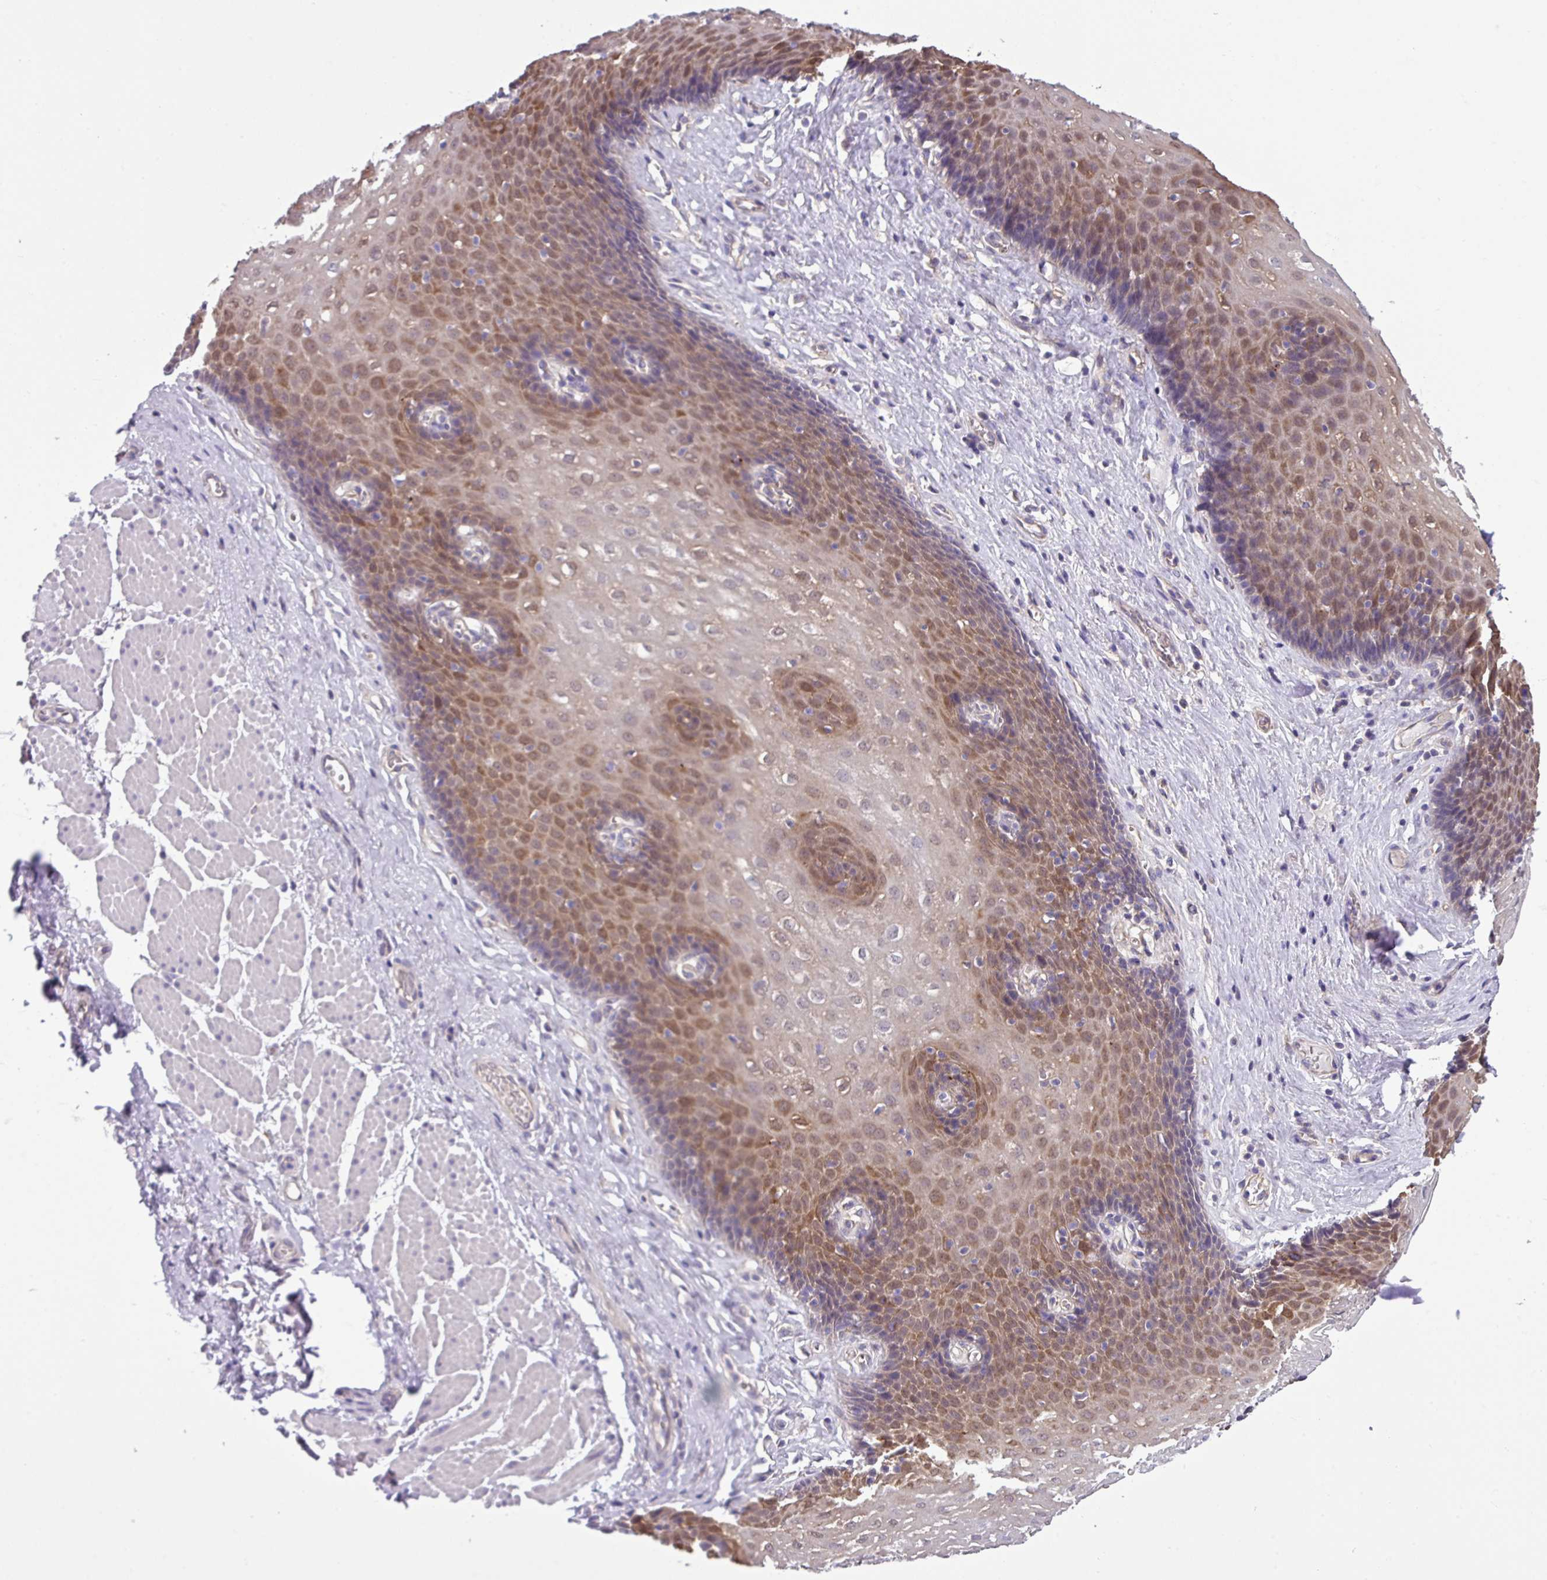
{"staining": {"intensity": "moderate", "quantity": ">75%", "location": "cytoplasmic/membranous"}, "tissue": "esophagus", "cell_type": "Squamous epithelial cells", "image_type": "normal", "snomed": [{"axis": "morphology", "description": "Normal tissue, NOS"}, {"axis": "topography", "description": "Esophagus"}], "caption": "A high-resolution image shows immunohistochemistry staining of normal esophagus, which reveals moderate cytoplasmic/membranous positivity in about >75% of squamous epithelial cells.", "gene": "SLC23A2", "patient": {"sex": "female", "age": 66}}